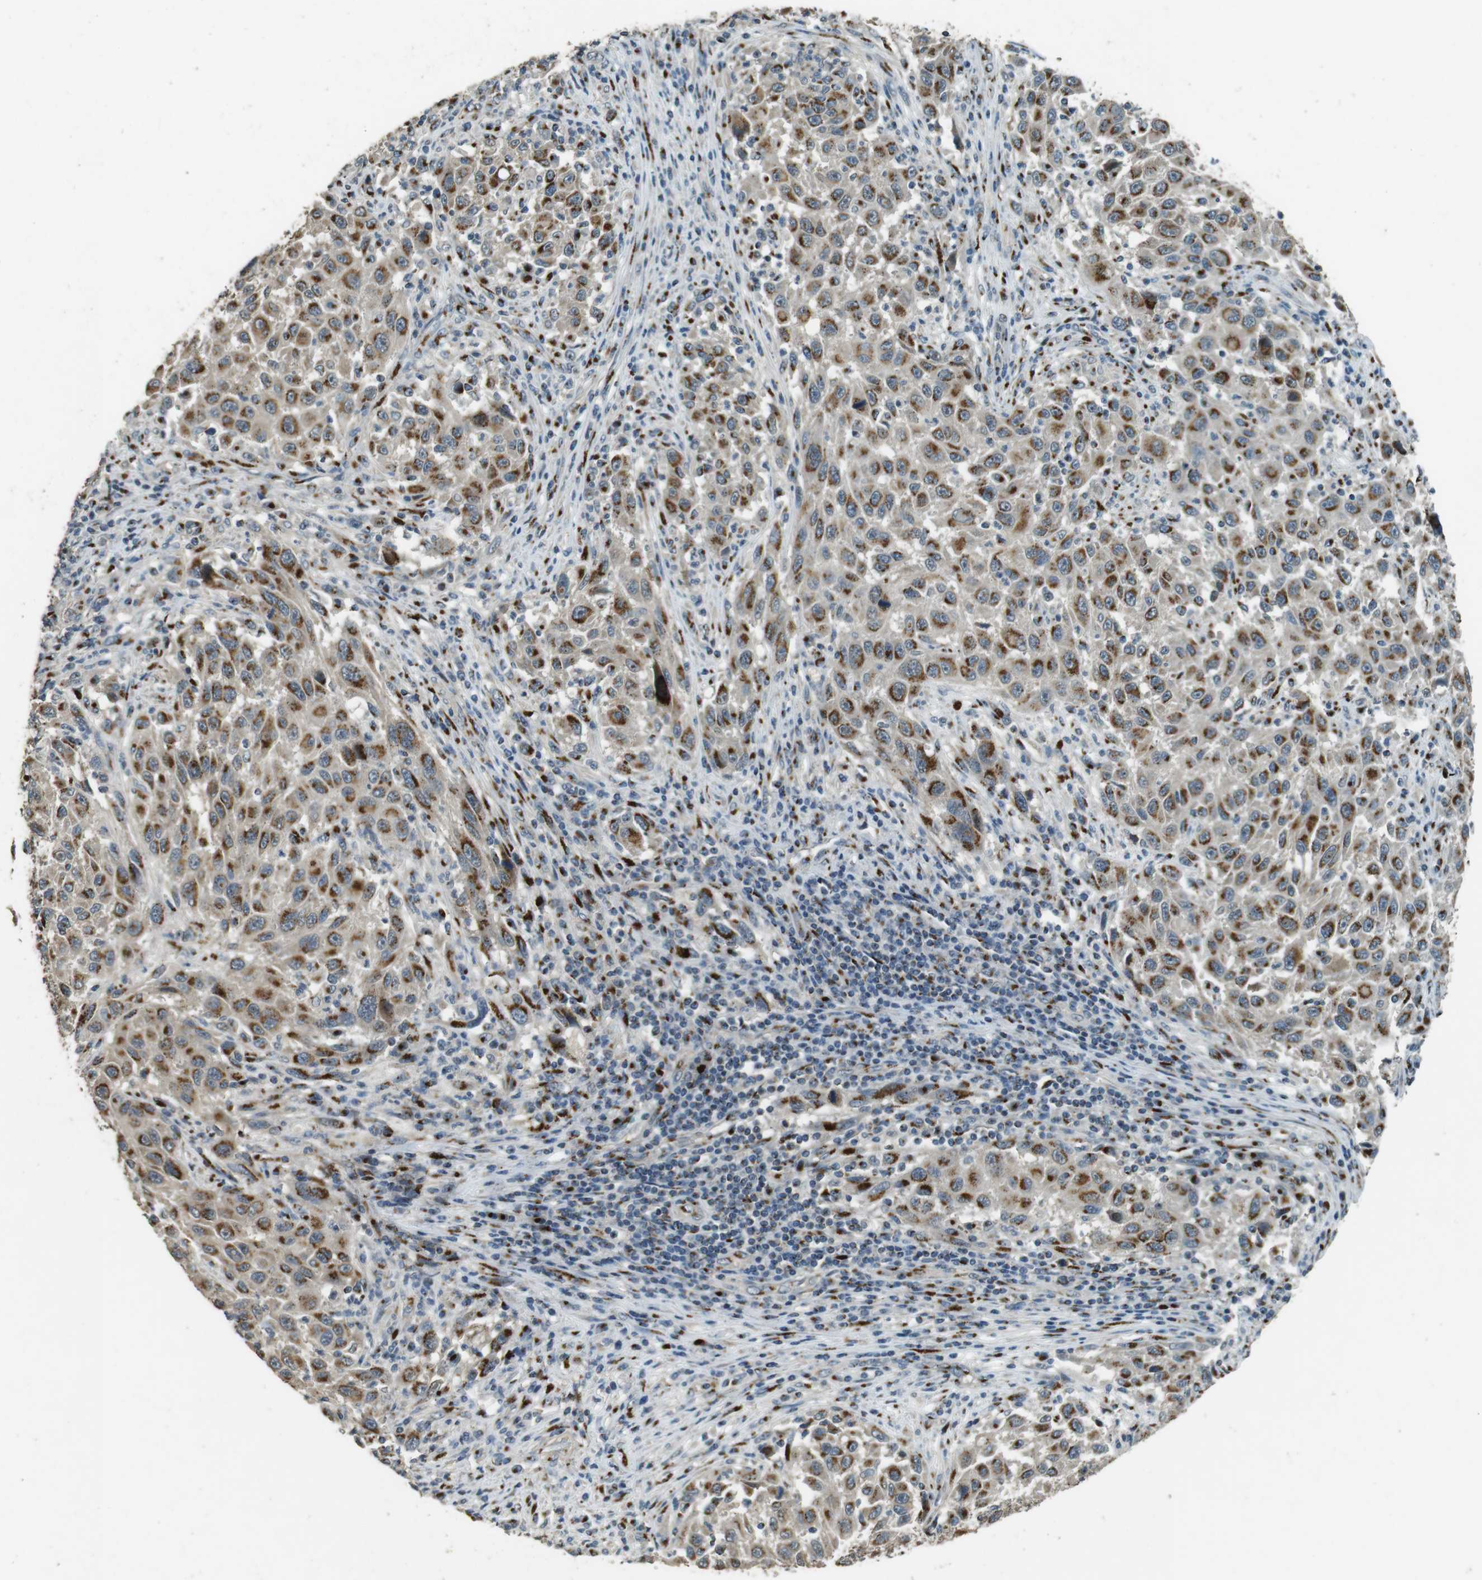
{"staining": {"intensity": "moderate", "quantity": ">75%", "location": "cytoplasmic/membranous"}, "tissue": "melanoma", "cell_type": "Tumor cells", "image_type": "cancer", "snomed": [{"axis": "morphology", "description": "Malignant melanoma, Metastatic site"}, {"axis": "topography", "description": "Lymph node"}], "caption": "Tumor cells demonstrate medium levels of moderate cytoplasmic/membranous positivity in approximately >75% of cells in human malignant melanoma (metastatic site).", "gene": "TMEM115", "patient": {"sex": "male", "age": 61}}